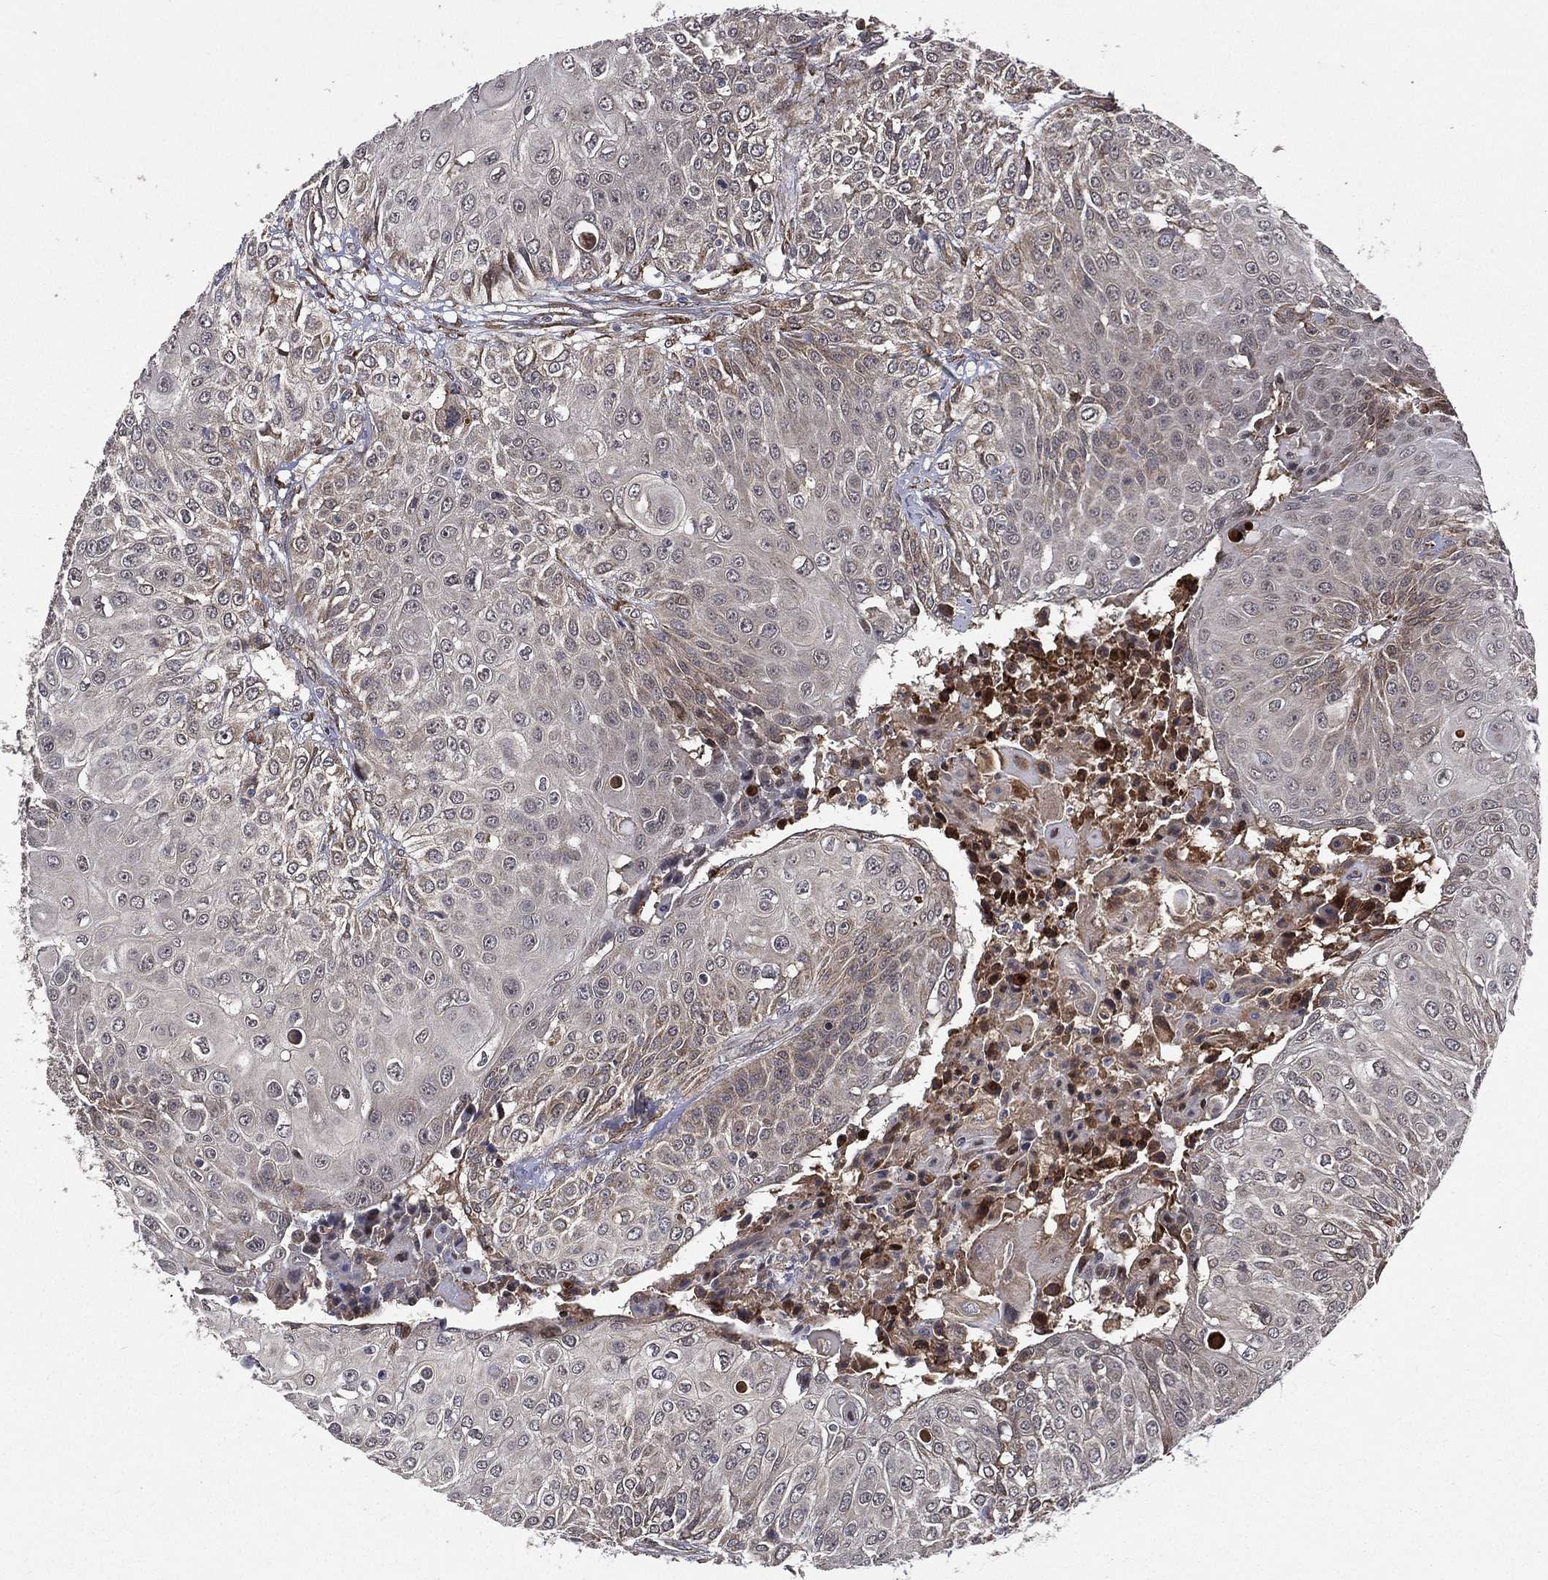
{"staining": {"intensity": "strong", "quantity": "<25%", "location": "cytoplasmic/membranous"}, "tissue": "urothelial cancer", "cell_type": "Tumor cells", "image_type": "cancer", "snomed": [{"axis": "morphology", "description": "Urothelial carcinoma, High grade"}, {"axis": "topography", "description": "Urinary bladder"}], "caption": "Immunohistochemical staining of human high-grade urothelial carcinoma exhibits medium levels of strong cytoplasmic/membranous protein expression in approximately <25% of tumor cells.", "gene": "RAB11FIP4", "patient": {"sex": "female", "age": 79}}